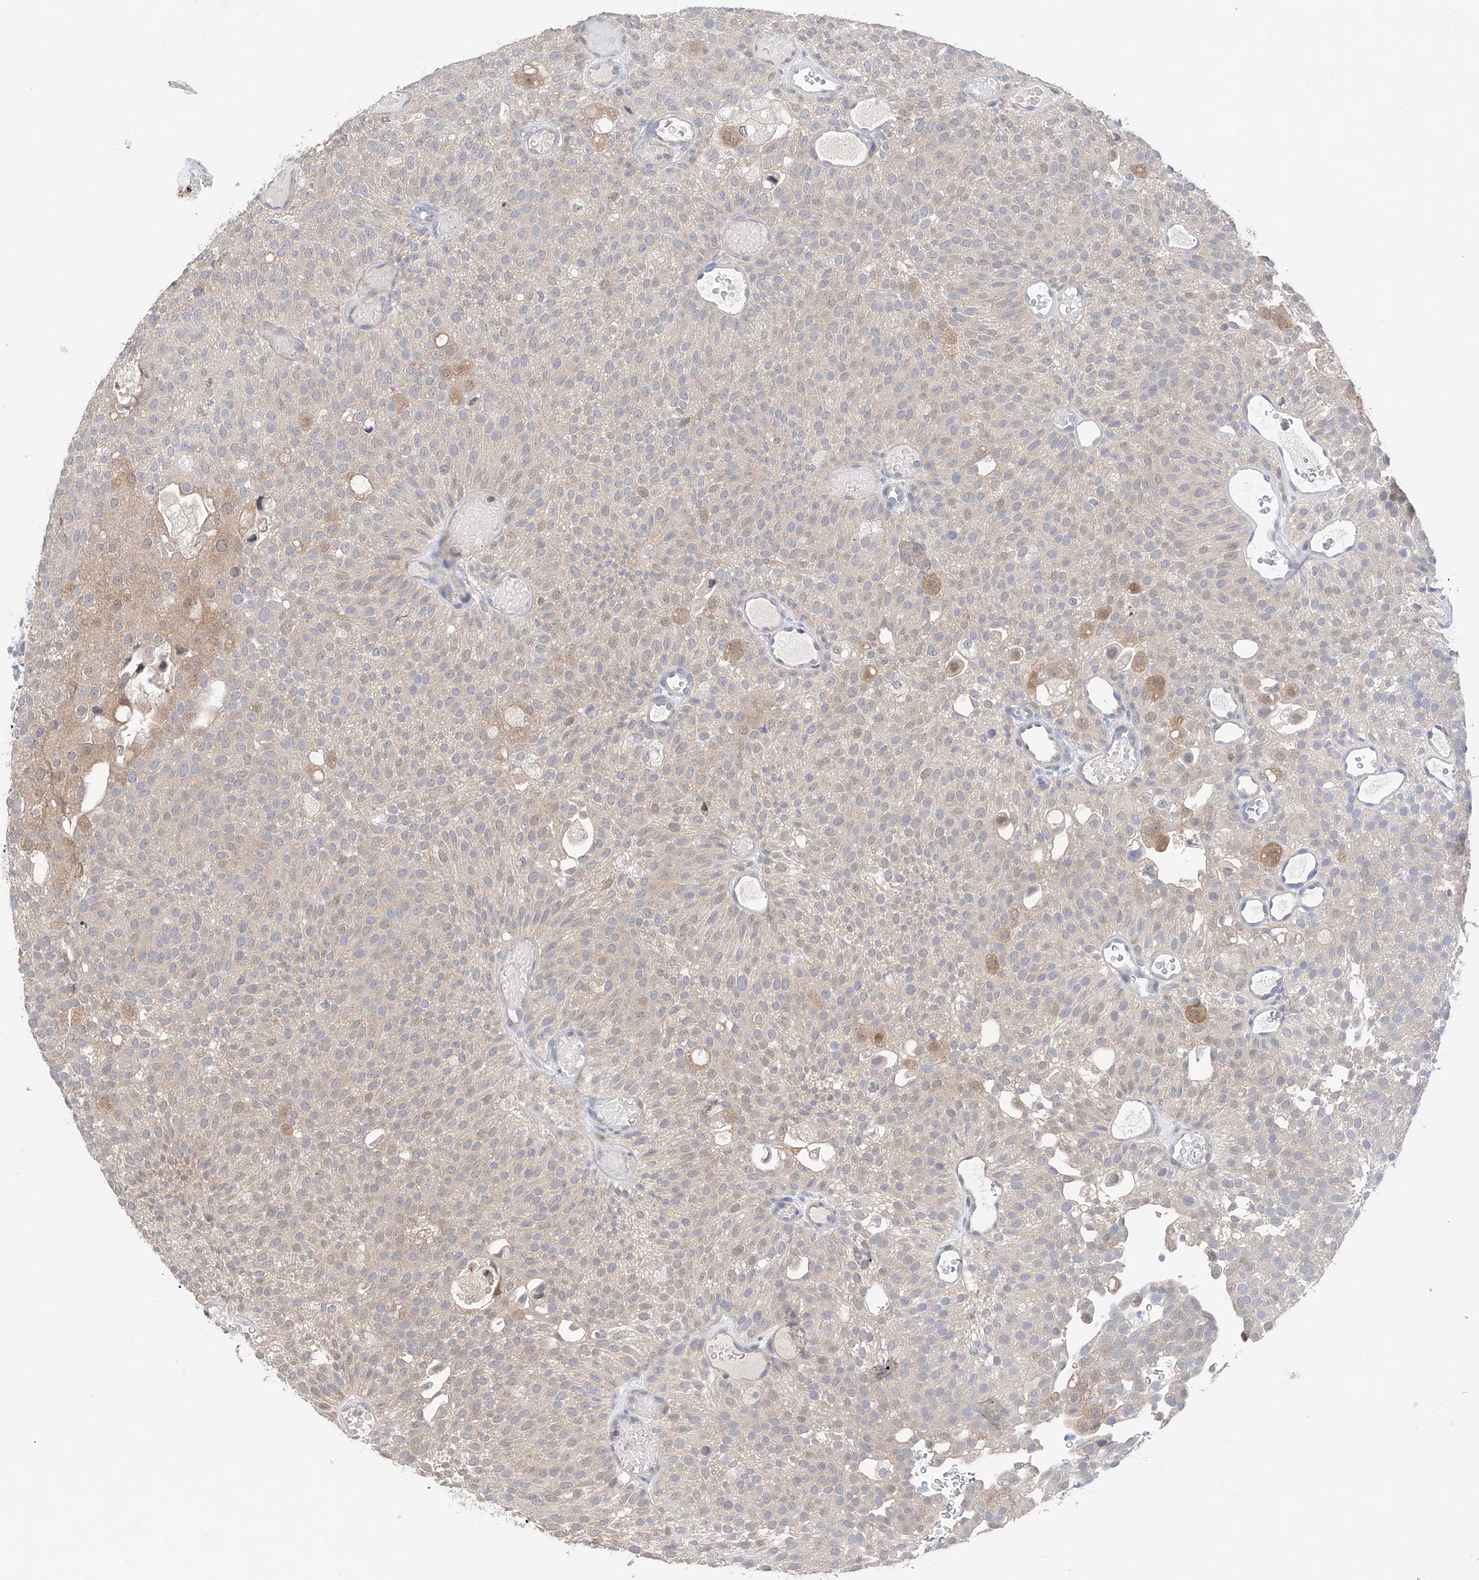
{"staining": {"intensity": "weak", "quantity": "<25%", "location": "cytoplasmic/membranous,nuclear"}, "tissue": "urothelial cancer", "cell_type": "Tumor cells", "image_type": "cancer", "snomed": [{"axis": "morphology", "description": "Urothelial carcinoma, Low grade"}, {"axis": "topography", "description": "Urinary bladder"}], "caption": "Tumor cells show no significant positivity in urothelial cancer.", "gene": "FUCA2", "patient": {"sex": "male", "age": 78}}